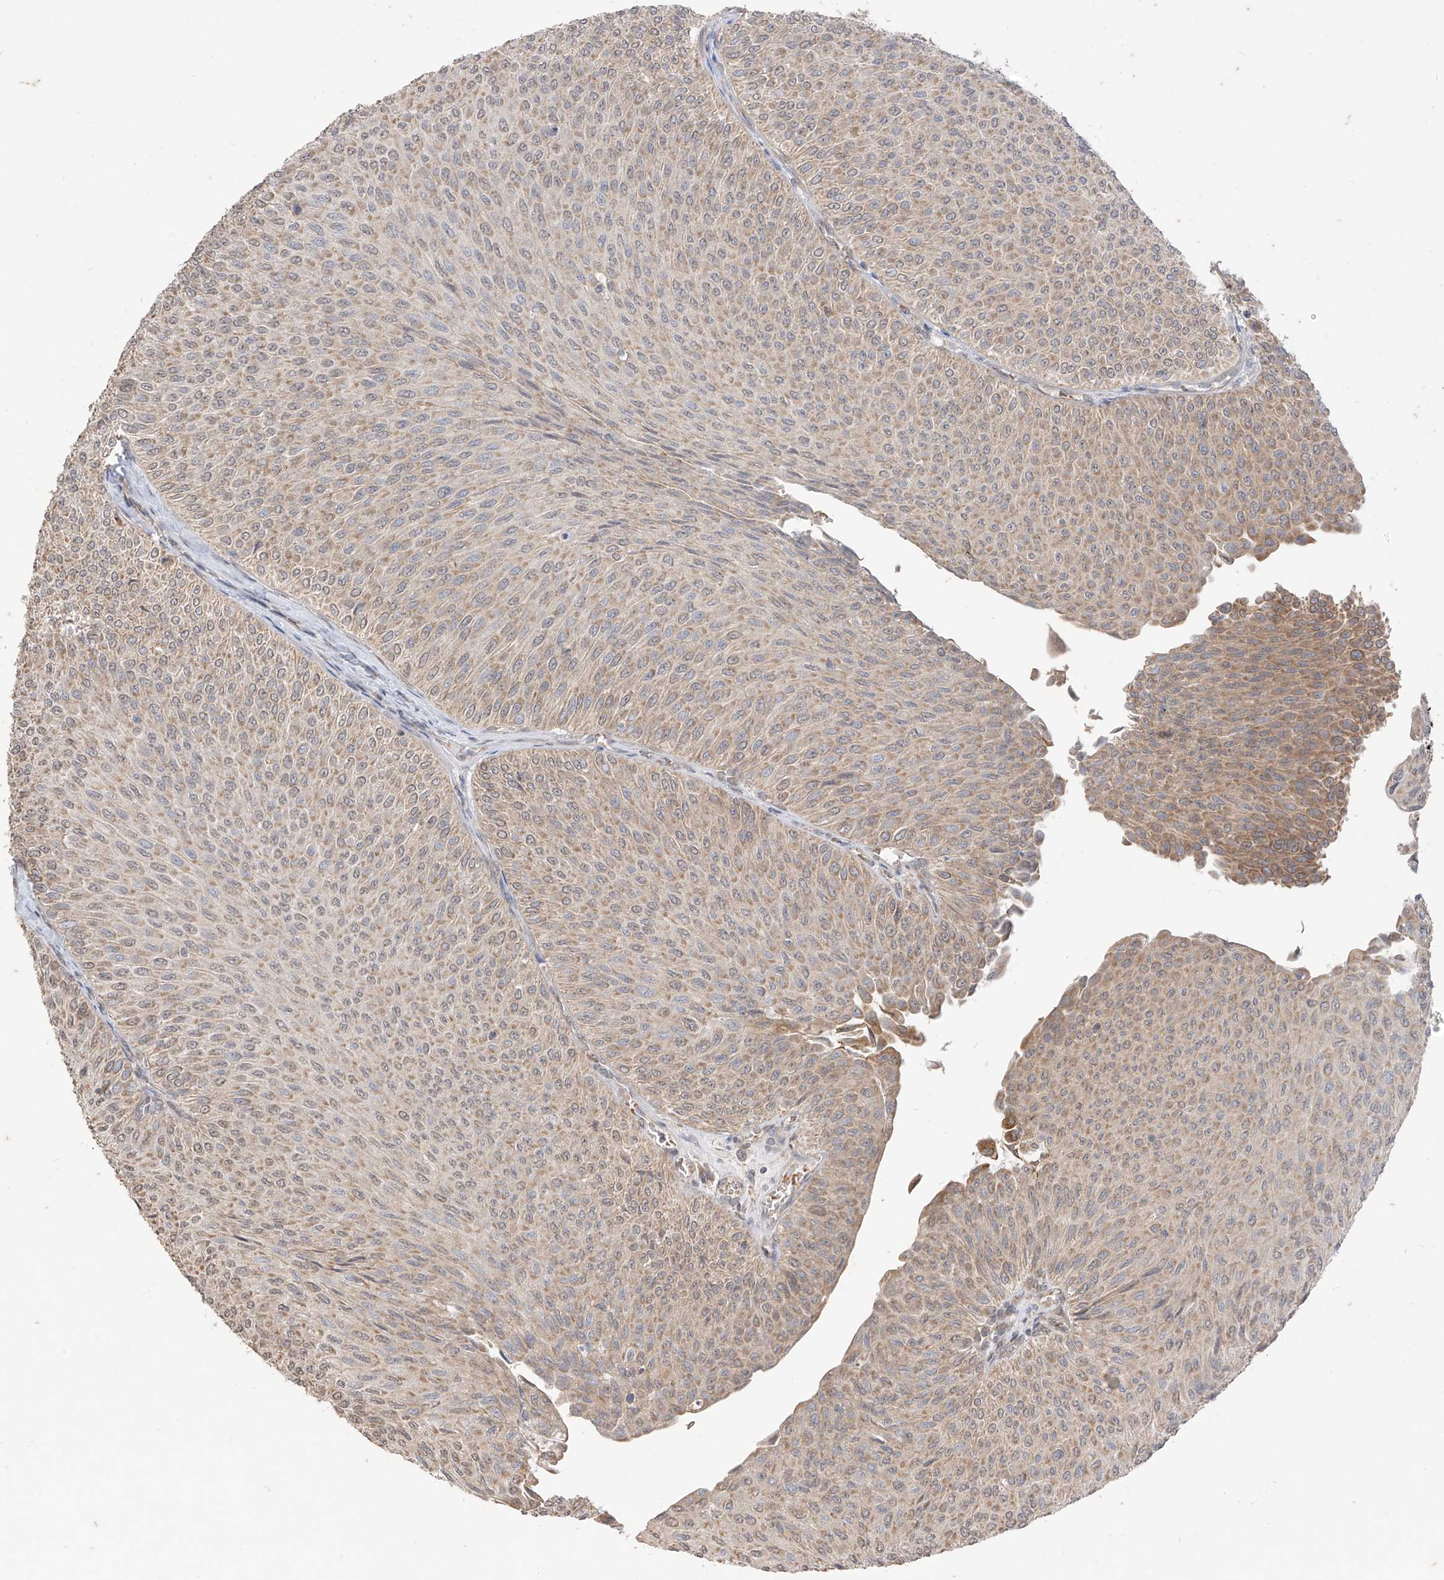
{"staining": {"intensity": "moderate", "quantity": ">75%", "location": "cytoplasmic/membranous"}, "tissue": "urothelial cancer", "cell_type": "Tumor cells", "image_type": "cancer", "snomed": [{"axis": "morphology", "description": "Urothelial carcinoma, Low grade"}, {"axis": "topography", "description": "Urinary bladder"}], "caption": "An immunohistochemistry (IHC) micrograph of neoplastic tissue is shown. Protein staining in brown shows moderate cytoplasmic/membranous positivity in urothelial cancer within tumor cells. (IHC, brightfield microscopy, high magnification).", "gene": "MTUS2", "patient": {"sex": "male", "age": 78}}